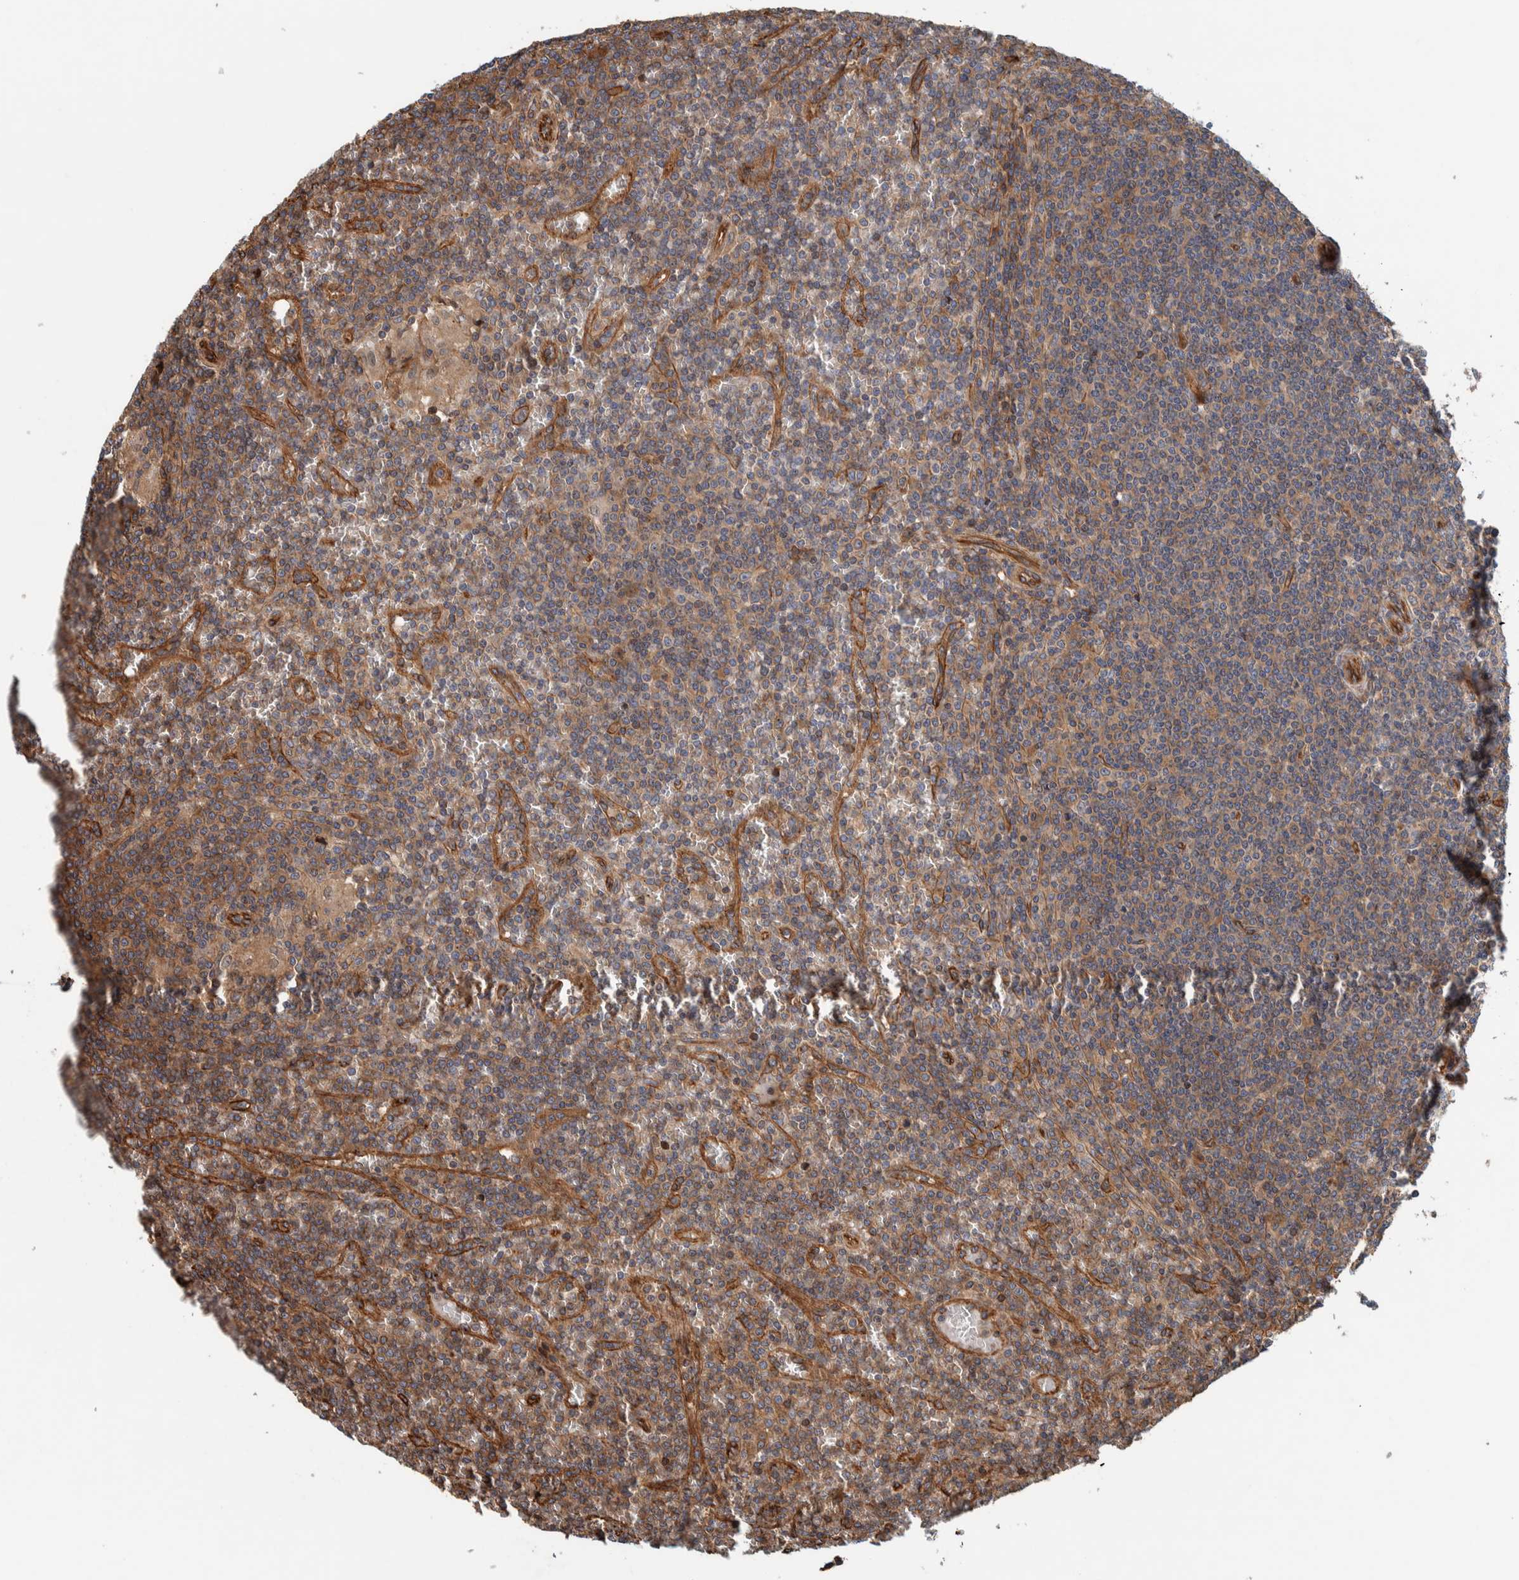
{"staining": {"intensity": "weak", "quantity": ">75%", "location": "cytoplasmic/membranous"}, "tissue": "lymphoma", "cell_type": "Tumor cells", "image_type": "cancer", "snomed": [{"axis": "morphology", "description": "Malignant lymphoma, non-Hodgkin's type, Low grade"}, {"axis": "topography", "description": "Spleen"}], "caption": "This photomicrograph reveals lymphoma stained with immunohistochemistry to label a protein in brown. The cytoplasmic/membranous of tumor cells show weak positivity for the protein. Nuclei are counter-stained blue.", "gene": "PKD1L1", "patient": {"sex": "female", "age": 19}}